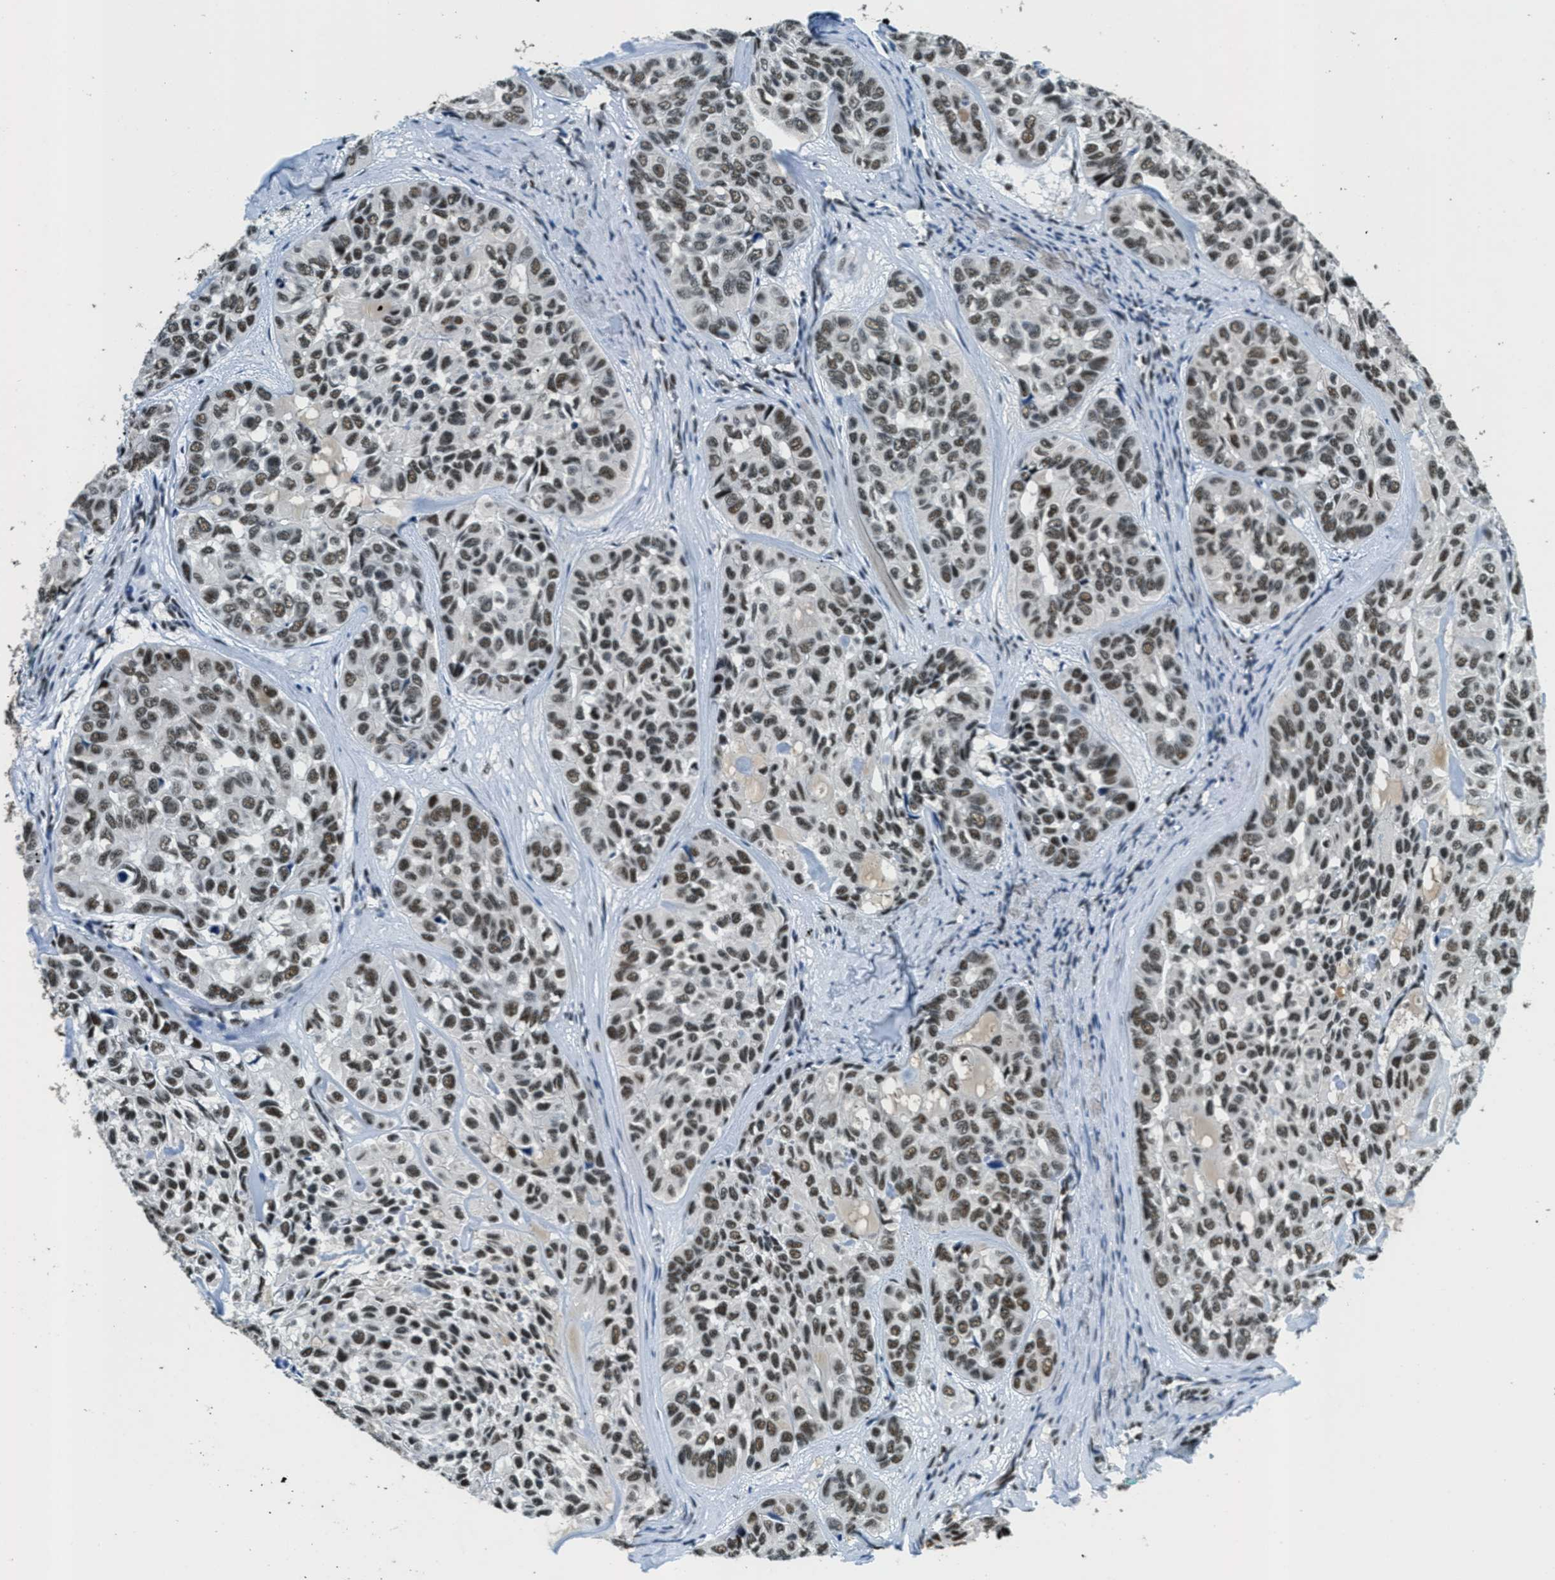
{"staining": {"intensity": "strong", "quantity": ">75%", "location": "nuclear"}, "tissue": "head and neck cancer", "cell_type": "Tumor cells", "image_type": "cancer", "snomed": [{"axis": "morphology", "description": "Adenocarcinoma, NOS"}, {"axis": "topography", "description": "Salivary gland, NOS"}, {"axis": "topography", "description": "Head-Neck"}], "caption": "Head and neck cancer stained with a protein marker reveals strong staining in tumor cells.", "gene": "SSB", "patient": {"sex": "female", "age": 76}}